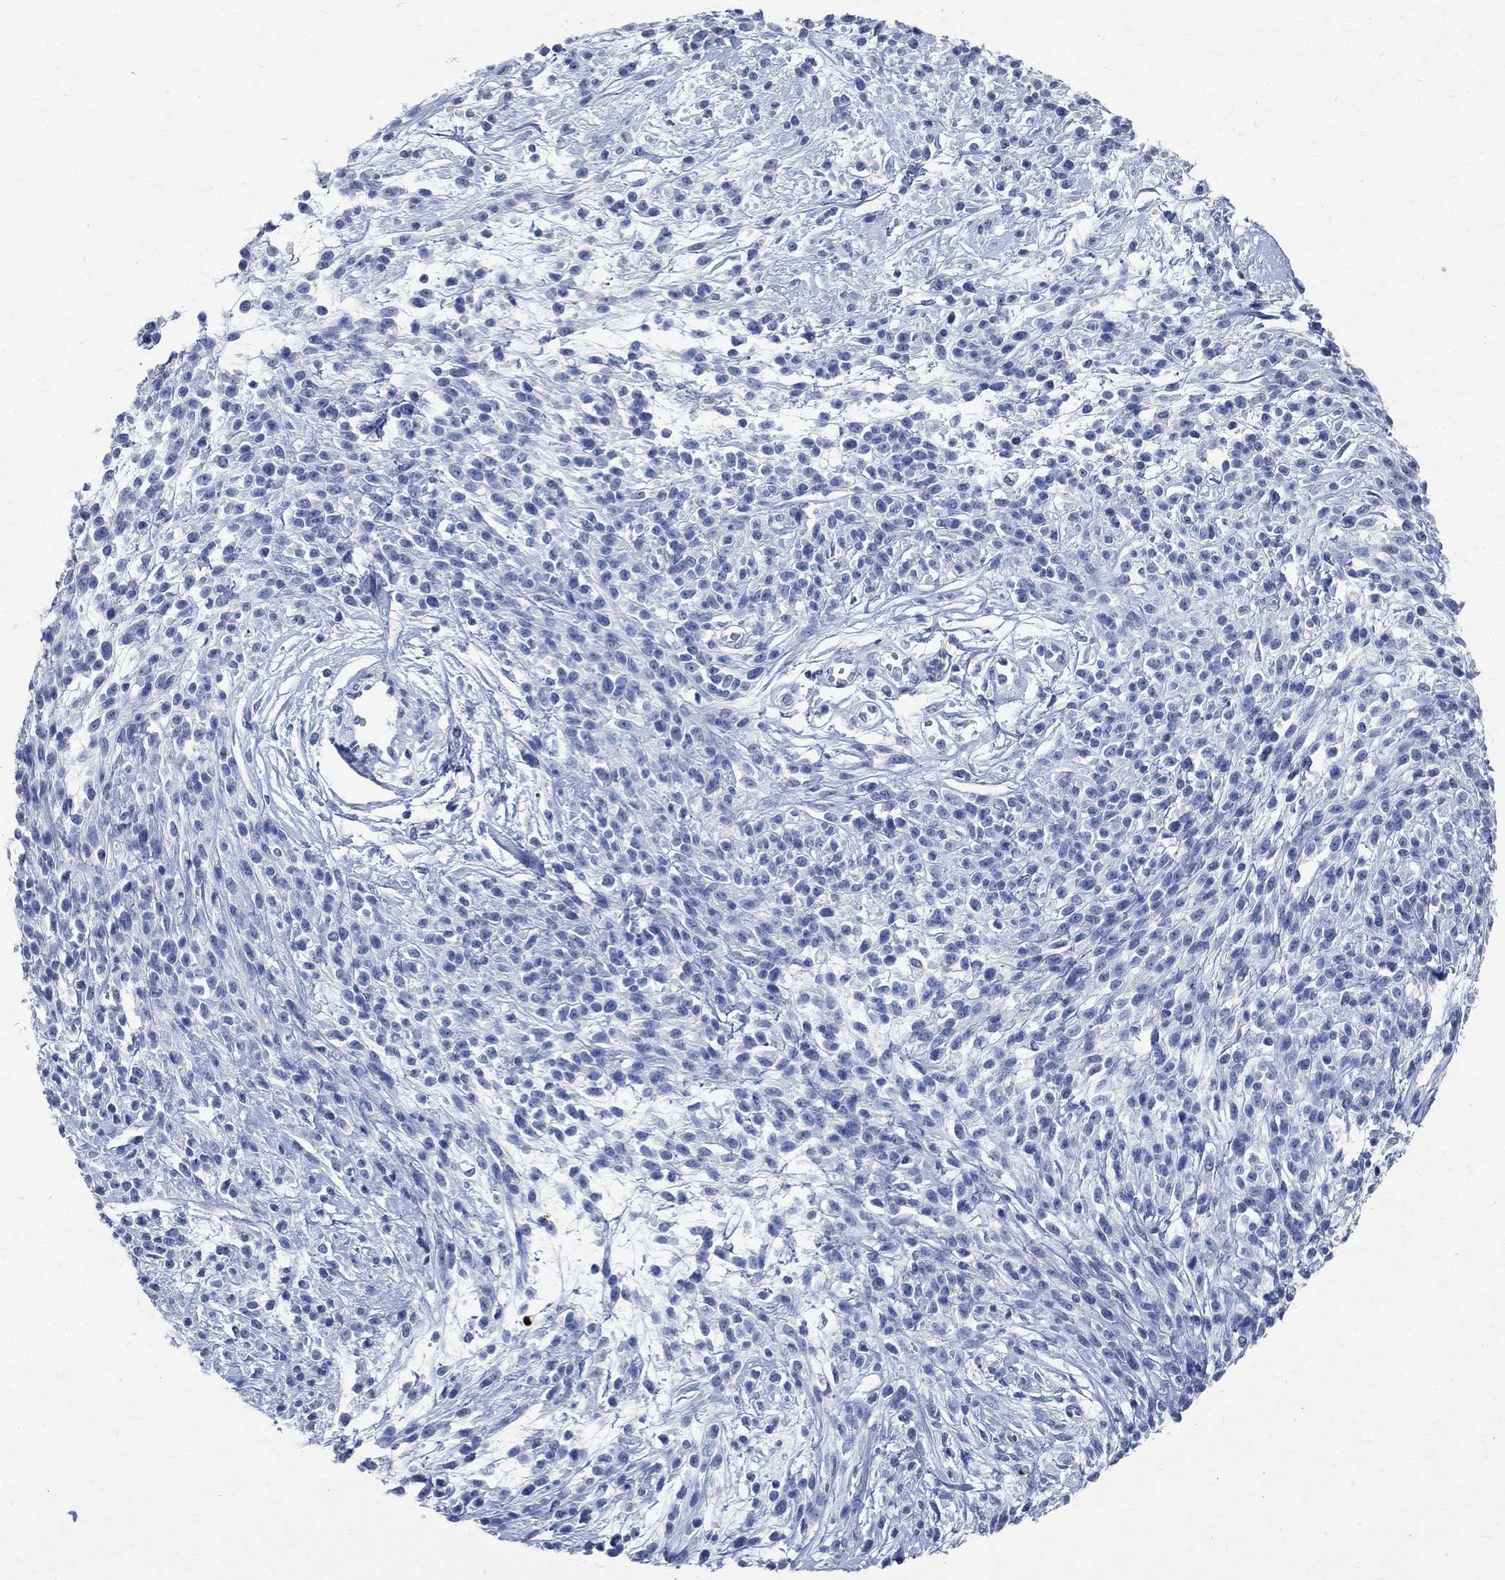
{"staining": {"intensity": "negative", "quantity": "none", "location": "none"}, "tissue": "melanoma", "cell_type": "Tumor cells", "image_type": "cancer", "snomed": [{"axis": "morphology", "description": "Malignant melanoma, NOS"}, {"axis": "topography", "description": "Skin"}, {"axis": "topography", "description": "Skin of trunk"}], "caption": "There is no significant staining in tumor cells of malignant melanoma. (Stains: DAB IHC with hematoxylin counter stain, Microscopy: brightfield microscopy at high magnification).", "gene": "TMEM221", "patient": {"sex": "male", "age": 74}}